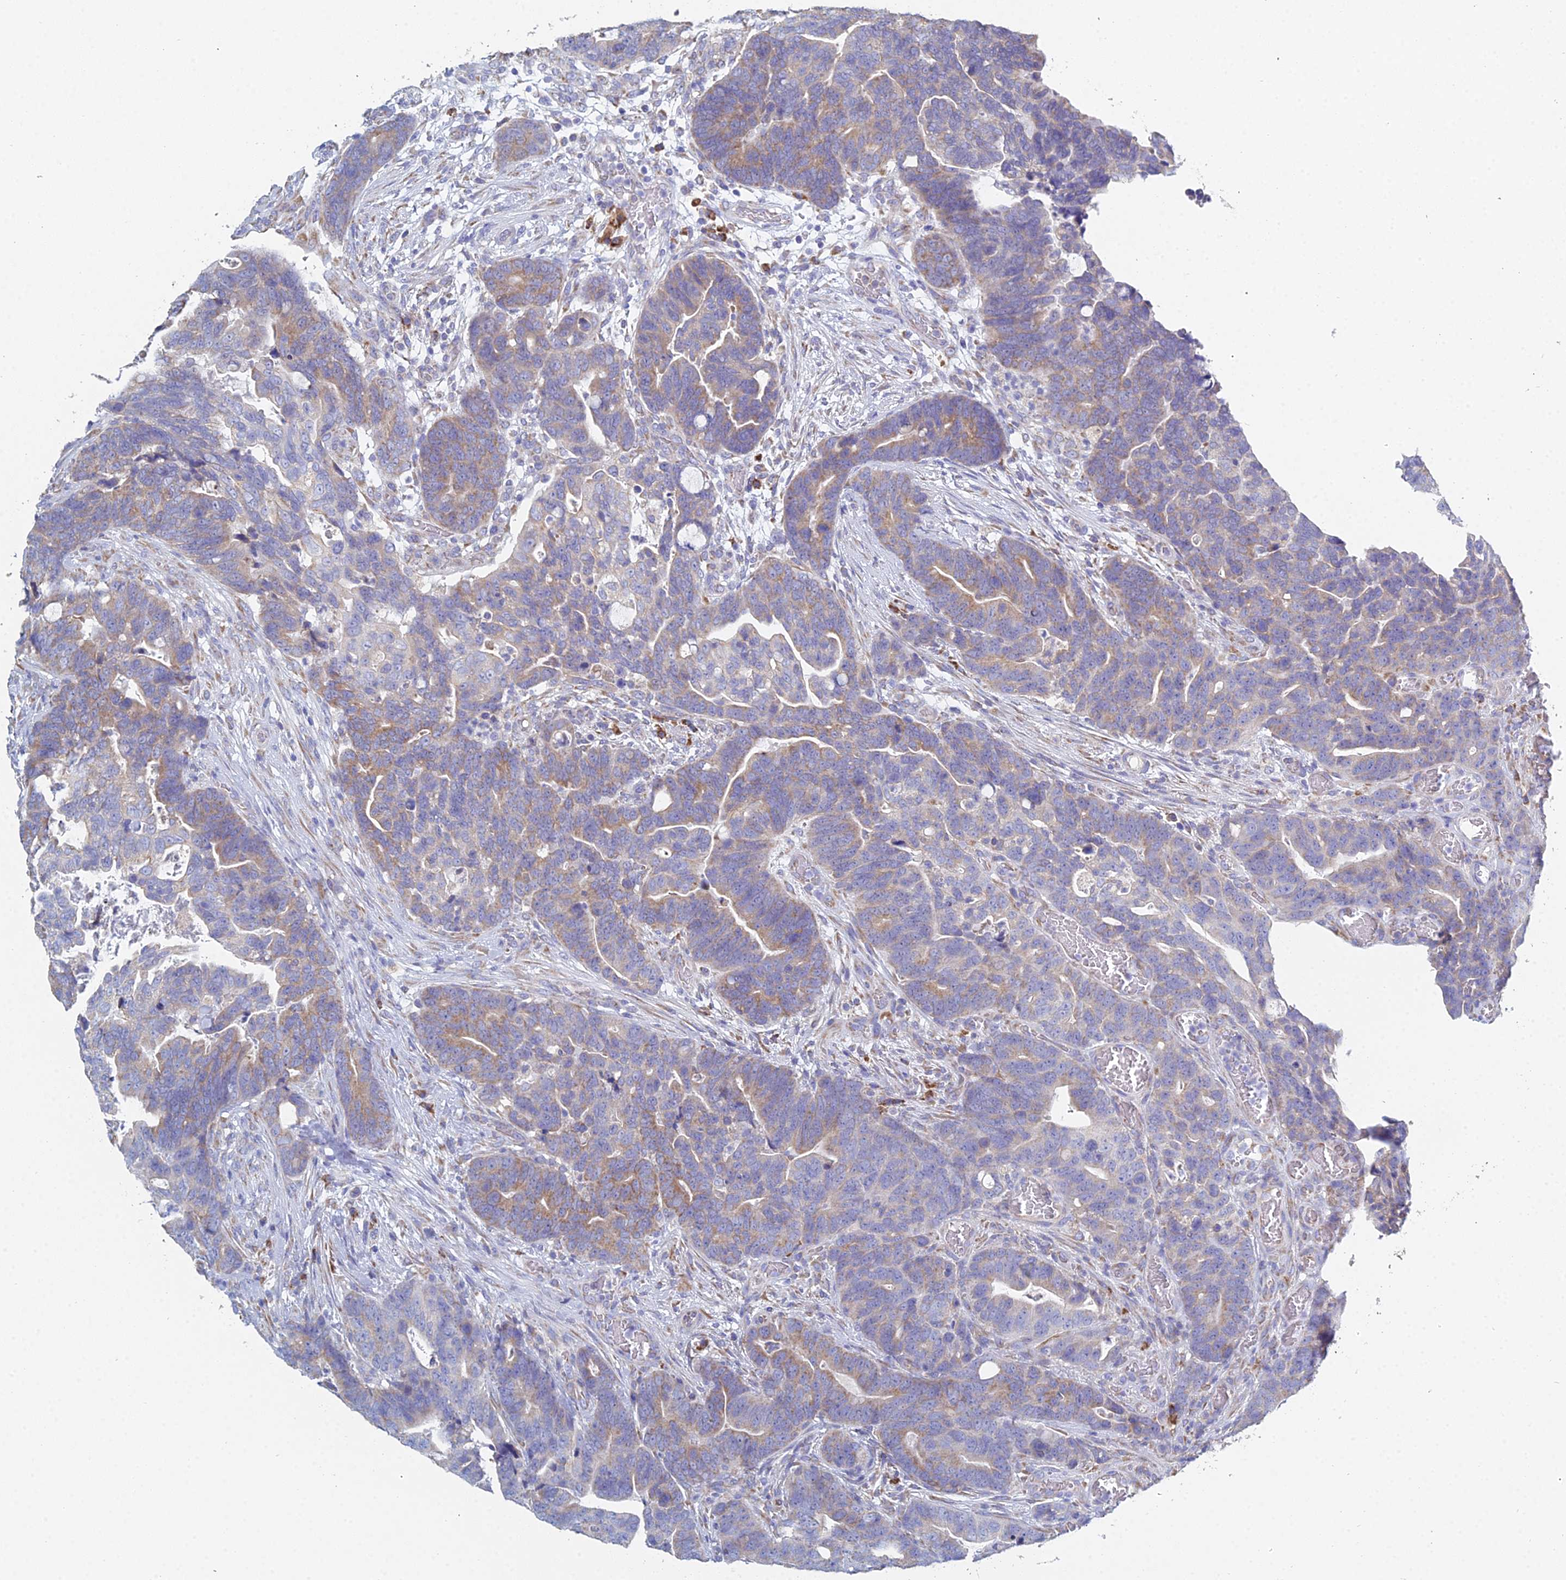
{"staining": {"intensity": "weak", "quantity": "25%-75%", "location": "cytoplasmic/membranous"}, "tissue": "colorectal cancer", "cell_type": "Tumor cells", "image_type": "cancer", "snomed": [{"axis": "morphology", "description": "Adenocarcinoma, NOS"}, {"axis": "topography", "description": "Colon"}], "caption": "Weak cytoplasmic/membranous positivity for a protein is appreciated in approximately 25%-75% of tumor cells of colorectal adenocarcinoma using IHC.", "gene": "CRACR2B", "patient": {"sex": "female", "age": 82}}